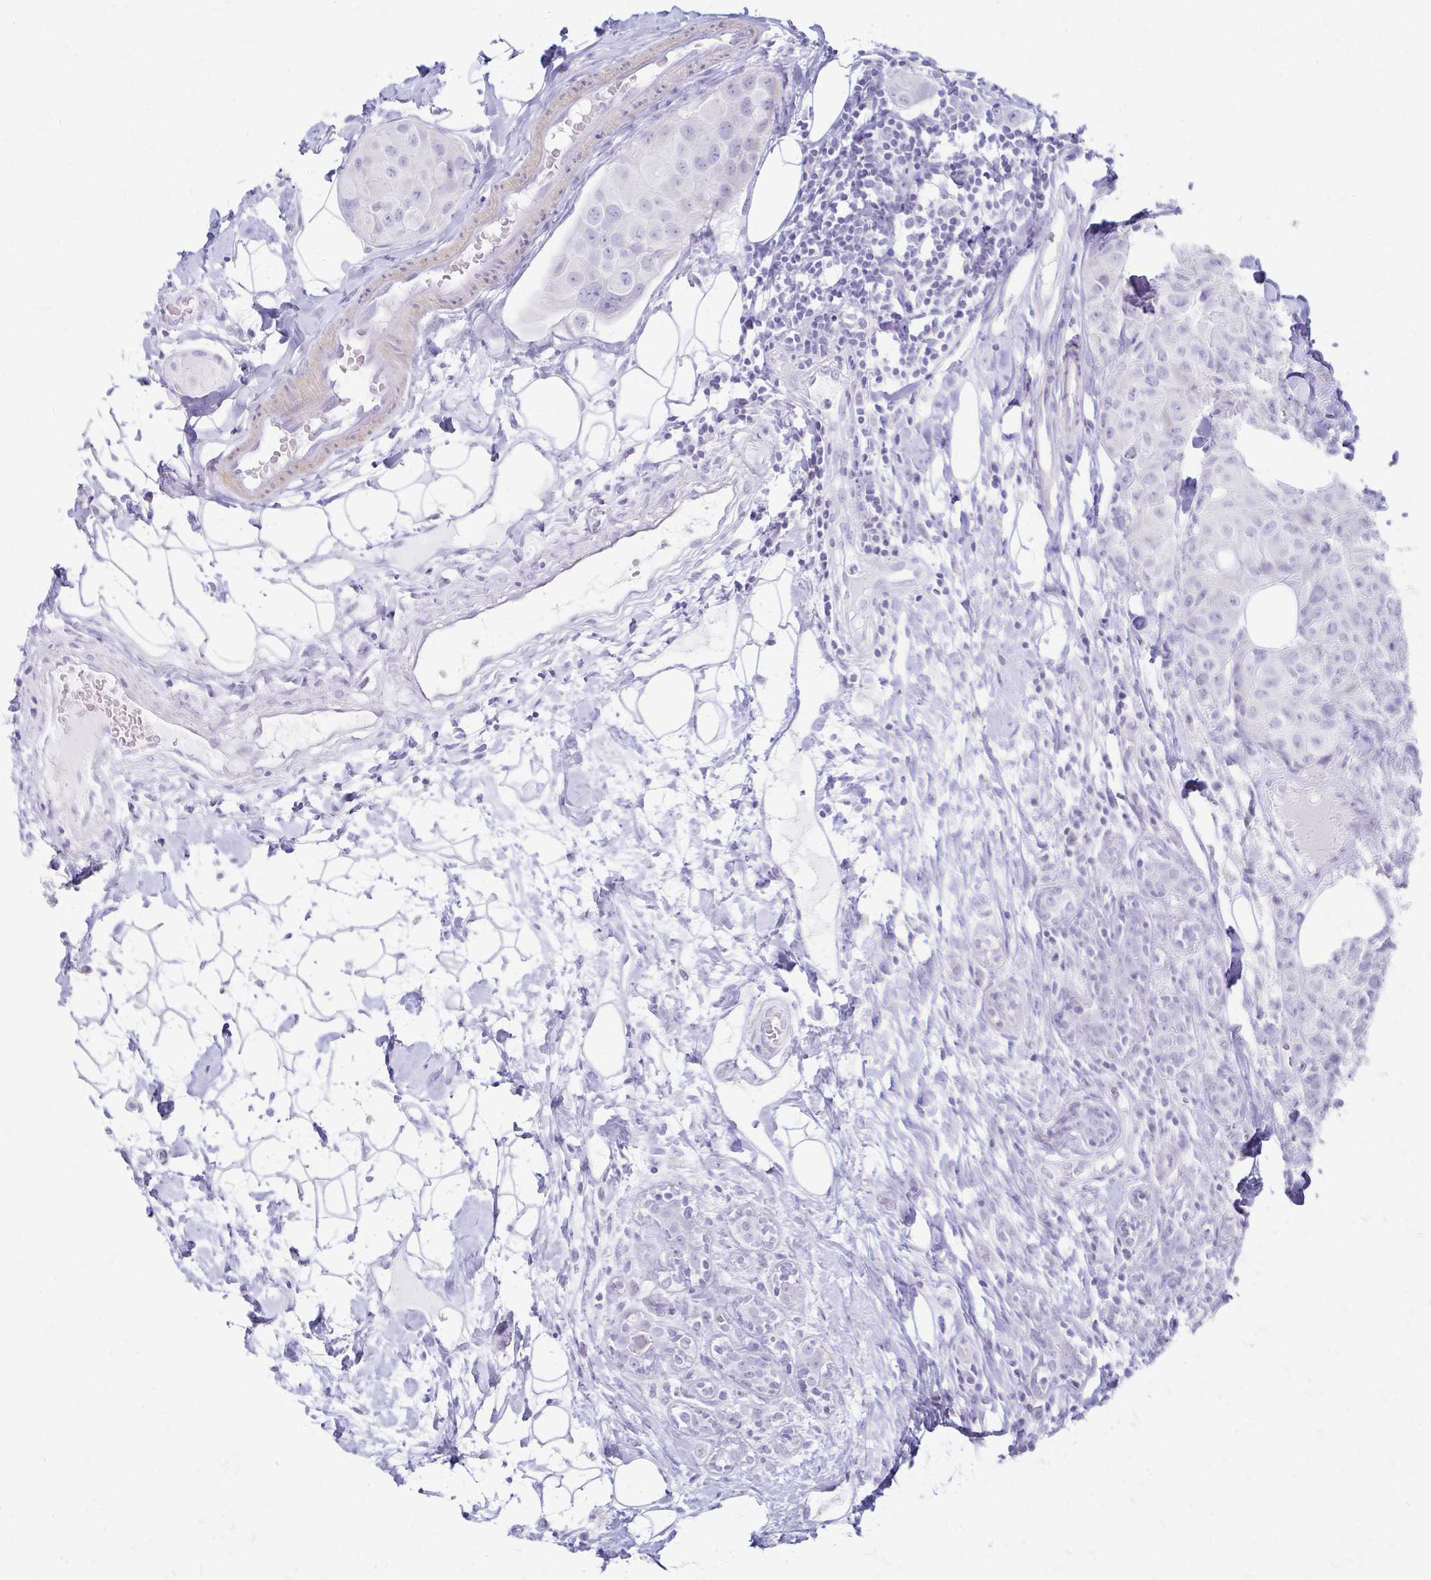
{"staining": {"intensity": "negative", "quantity": "none", "location": "none"}, "tissue": "breast cancer", "cell_type": "Tumor cells", "image_type": "cancer", "snomed": [{"axis": "morphology", "description": "Duct carcinoma"}, {"axis": "topography", "description": "Breast"}], "caption": "IHC of human invasive ductal carcinoma (breast) reveals no staining in tumor cells.", "gene": "IVL", "patient": {"sex": "female", "age": 43}}